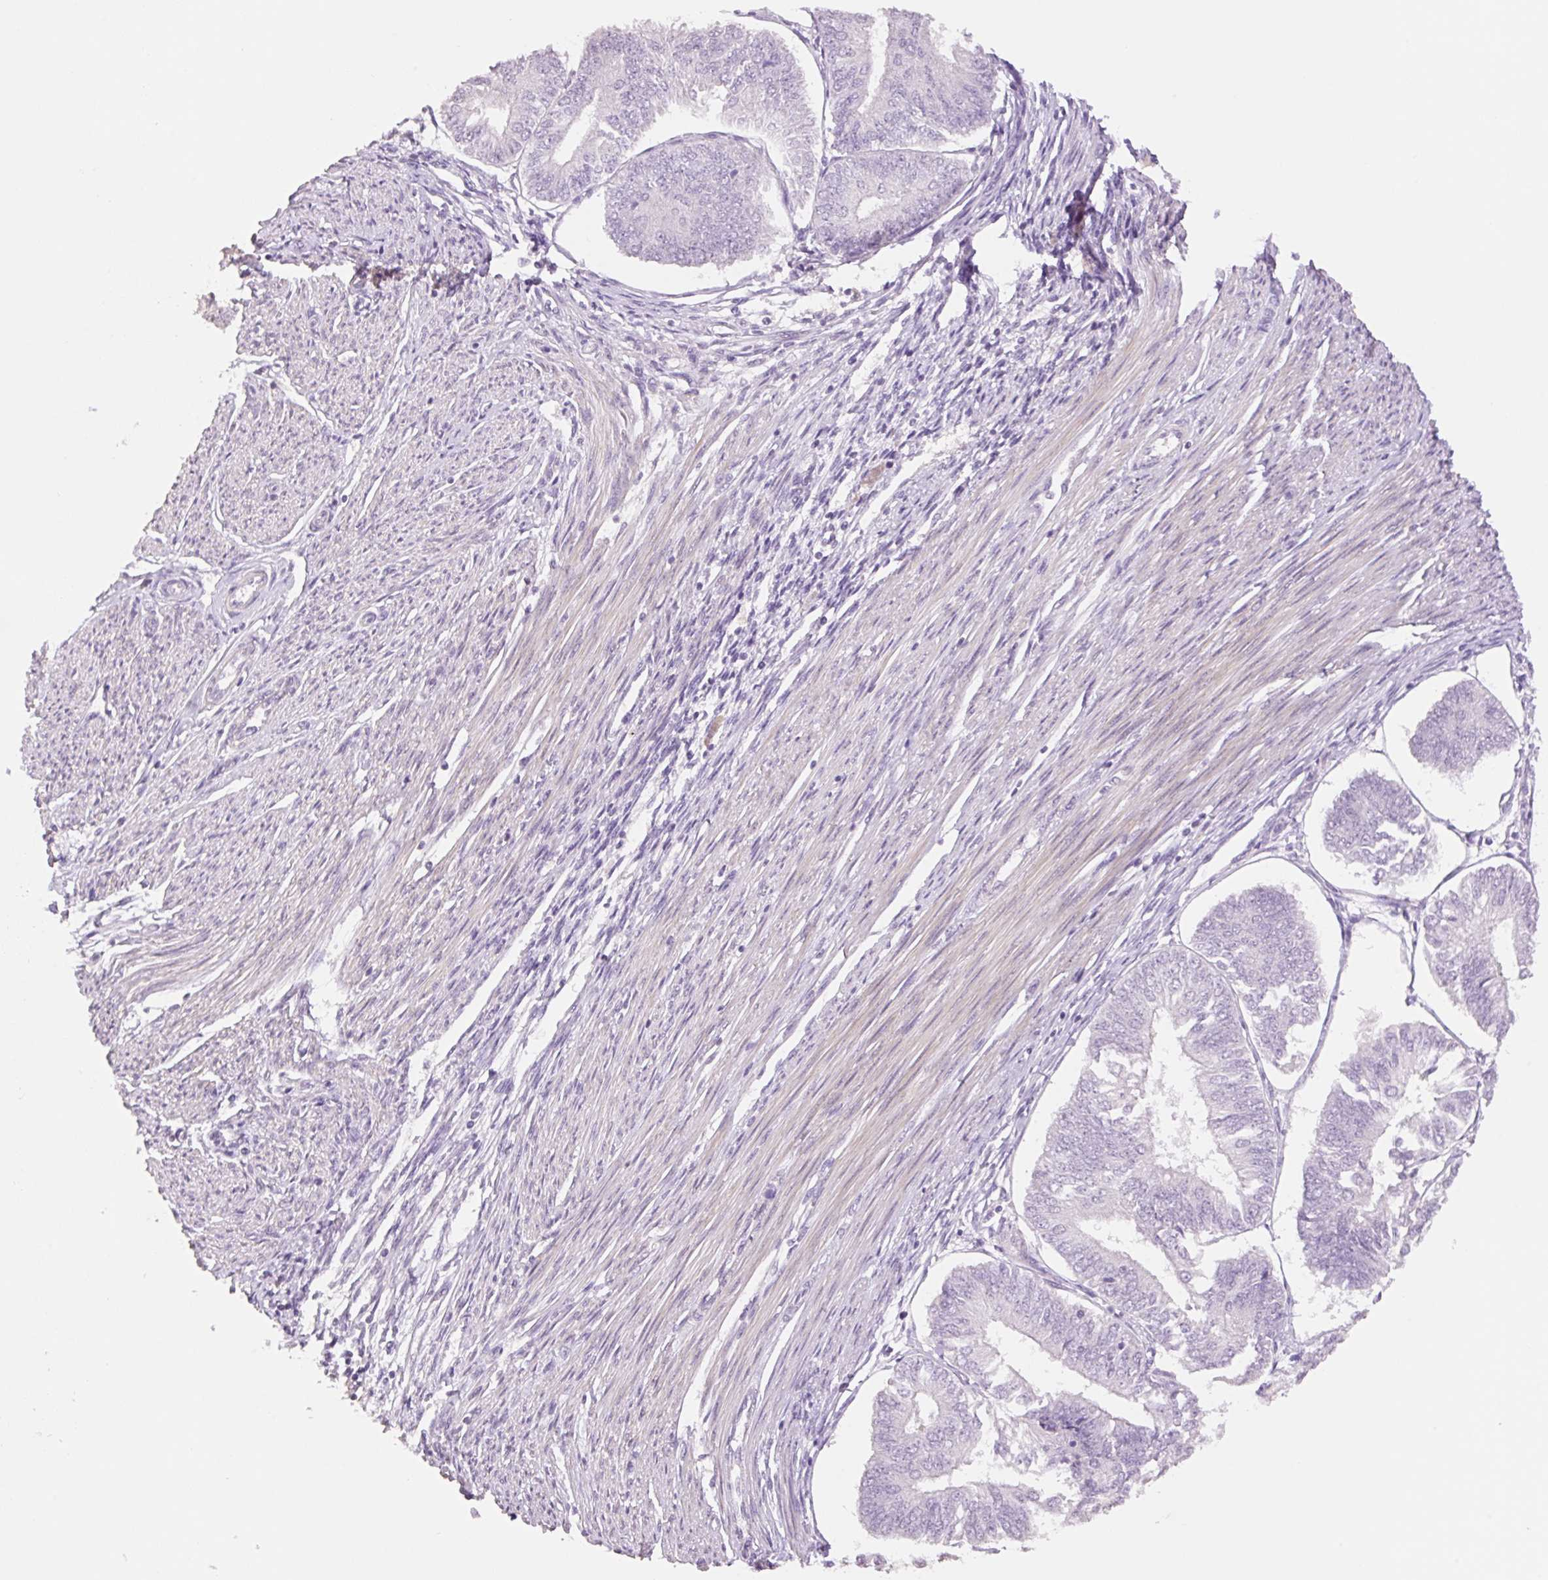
{"staining": {"intensity": "negative", "quantity": "none", "location": "none"}, "tissue": "endometrial cancer", "cell_type": "Tumor cells", "image_type": "cancer", "snomed": [{"axis": "morphology", "description": "Adenocarcinoma, NOS"}, {"axis": "topography", "description": "Endometrium"}], "caption": "A photomicrograph of endometrial adenocarcinoma stained for a protein reveals no brown staining in tumor cells.", "gene": "HCRTR2", "patient": {"sex": "female", "age": 58}}